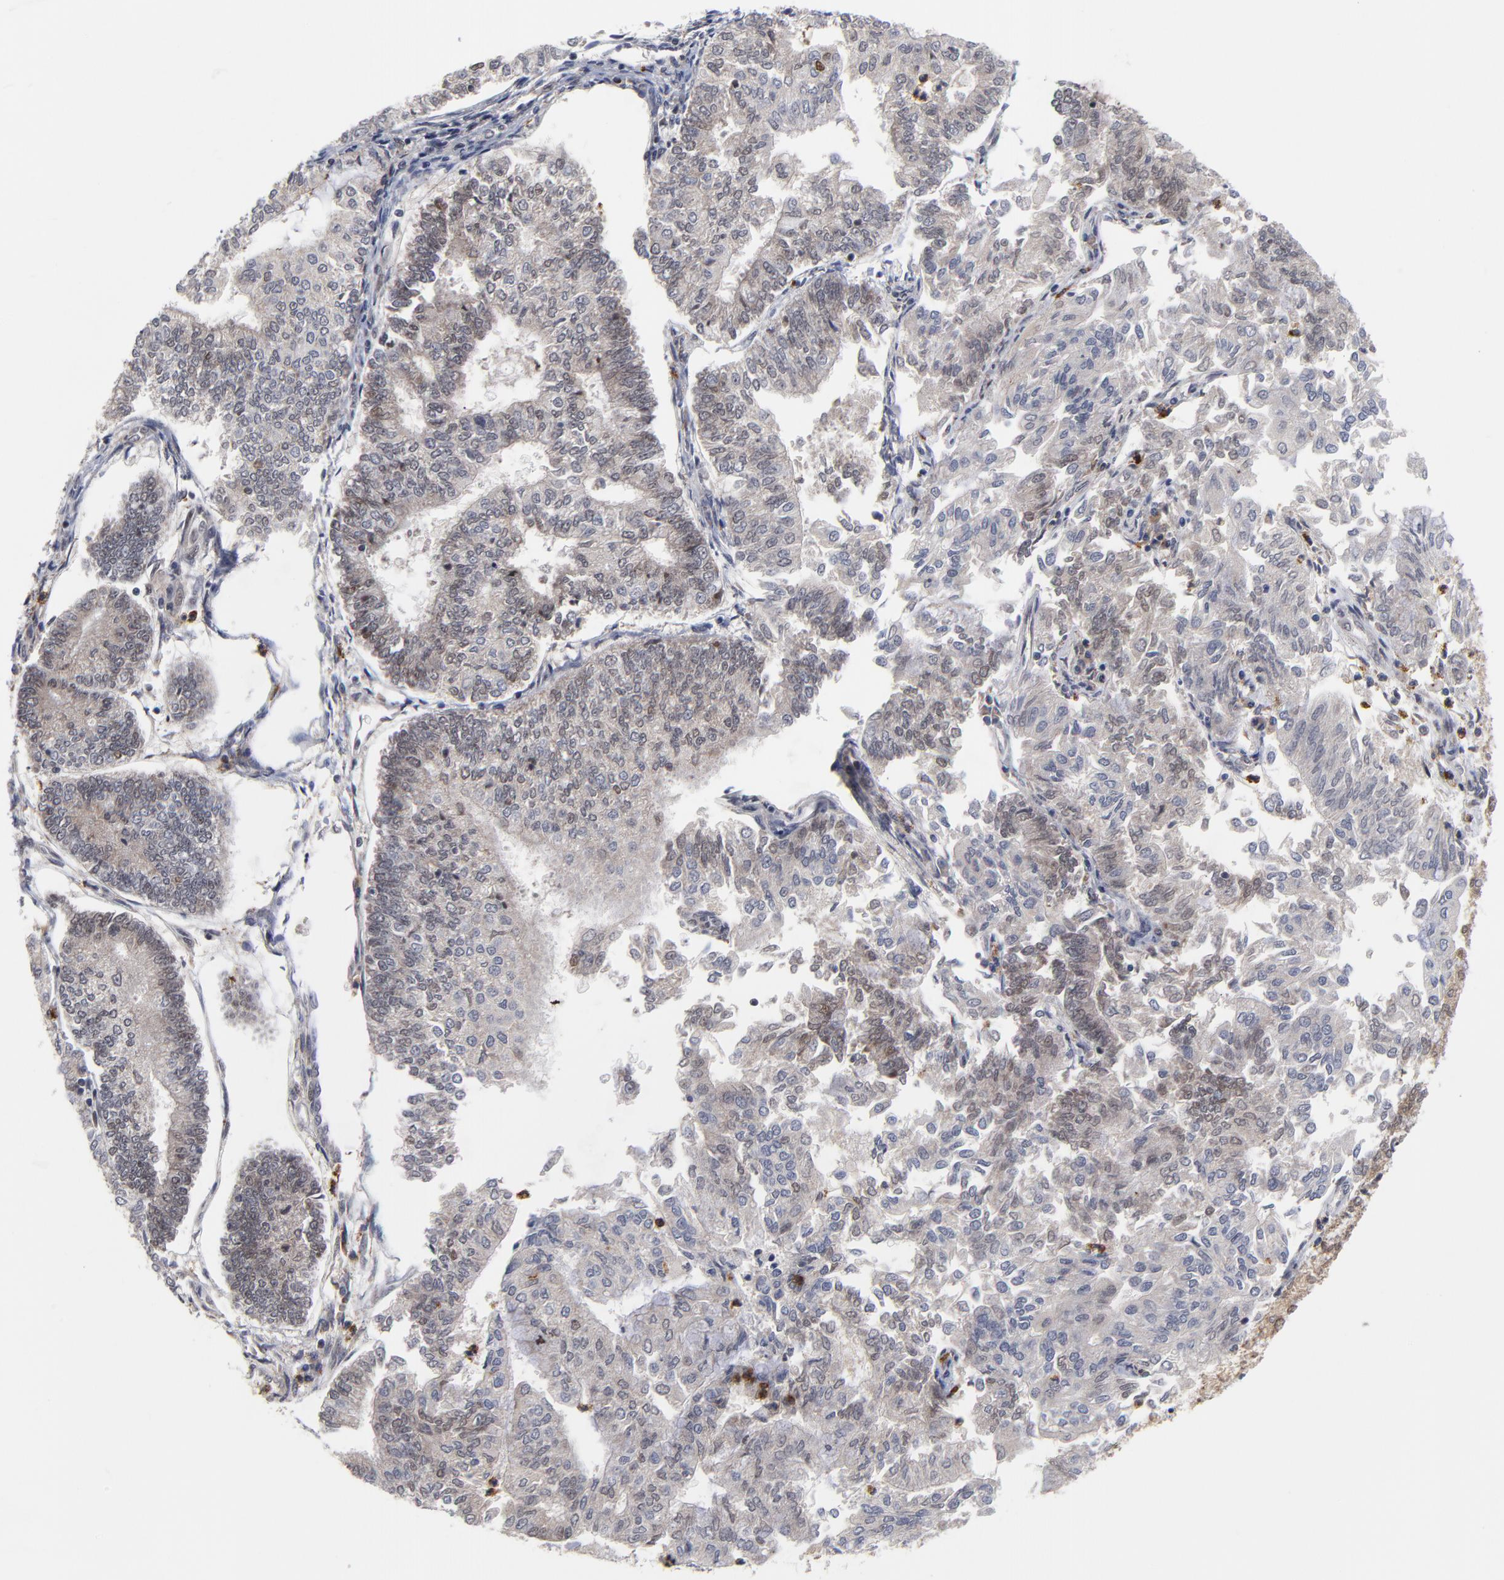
{"staining": {"intensity": "weak", "quantity": "<25%", "location": "nuclear"}, "tissue": "endometrial cancer", "cell_type": "Tumor cells", "image_type": "cancer", "snomed": [{"axis": "morphology", "description": "Adenocarcinoma, NOS"}, {"axis": "topography", "description": "Endometrium"}], "caption": "DAB (3,3'-diaminobenzidine) immunohistochemical staining of endometrial cancer (adenocarcinoma) demonstrates no significant positivity in tumor cells. (DAB immunohistochemistry (IHC), high magnification).", "gene": "ZNF419", "patient": {"sex": "female", "age": 59}}